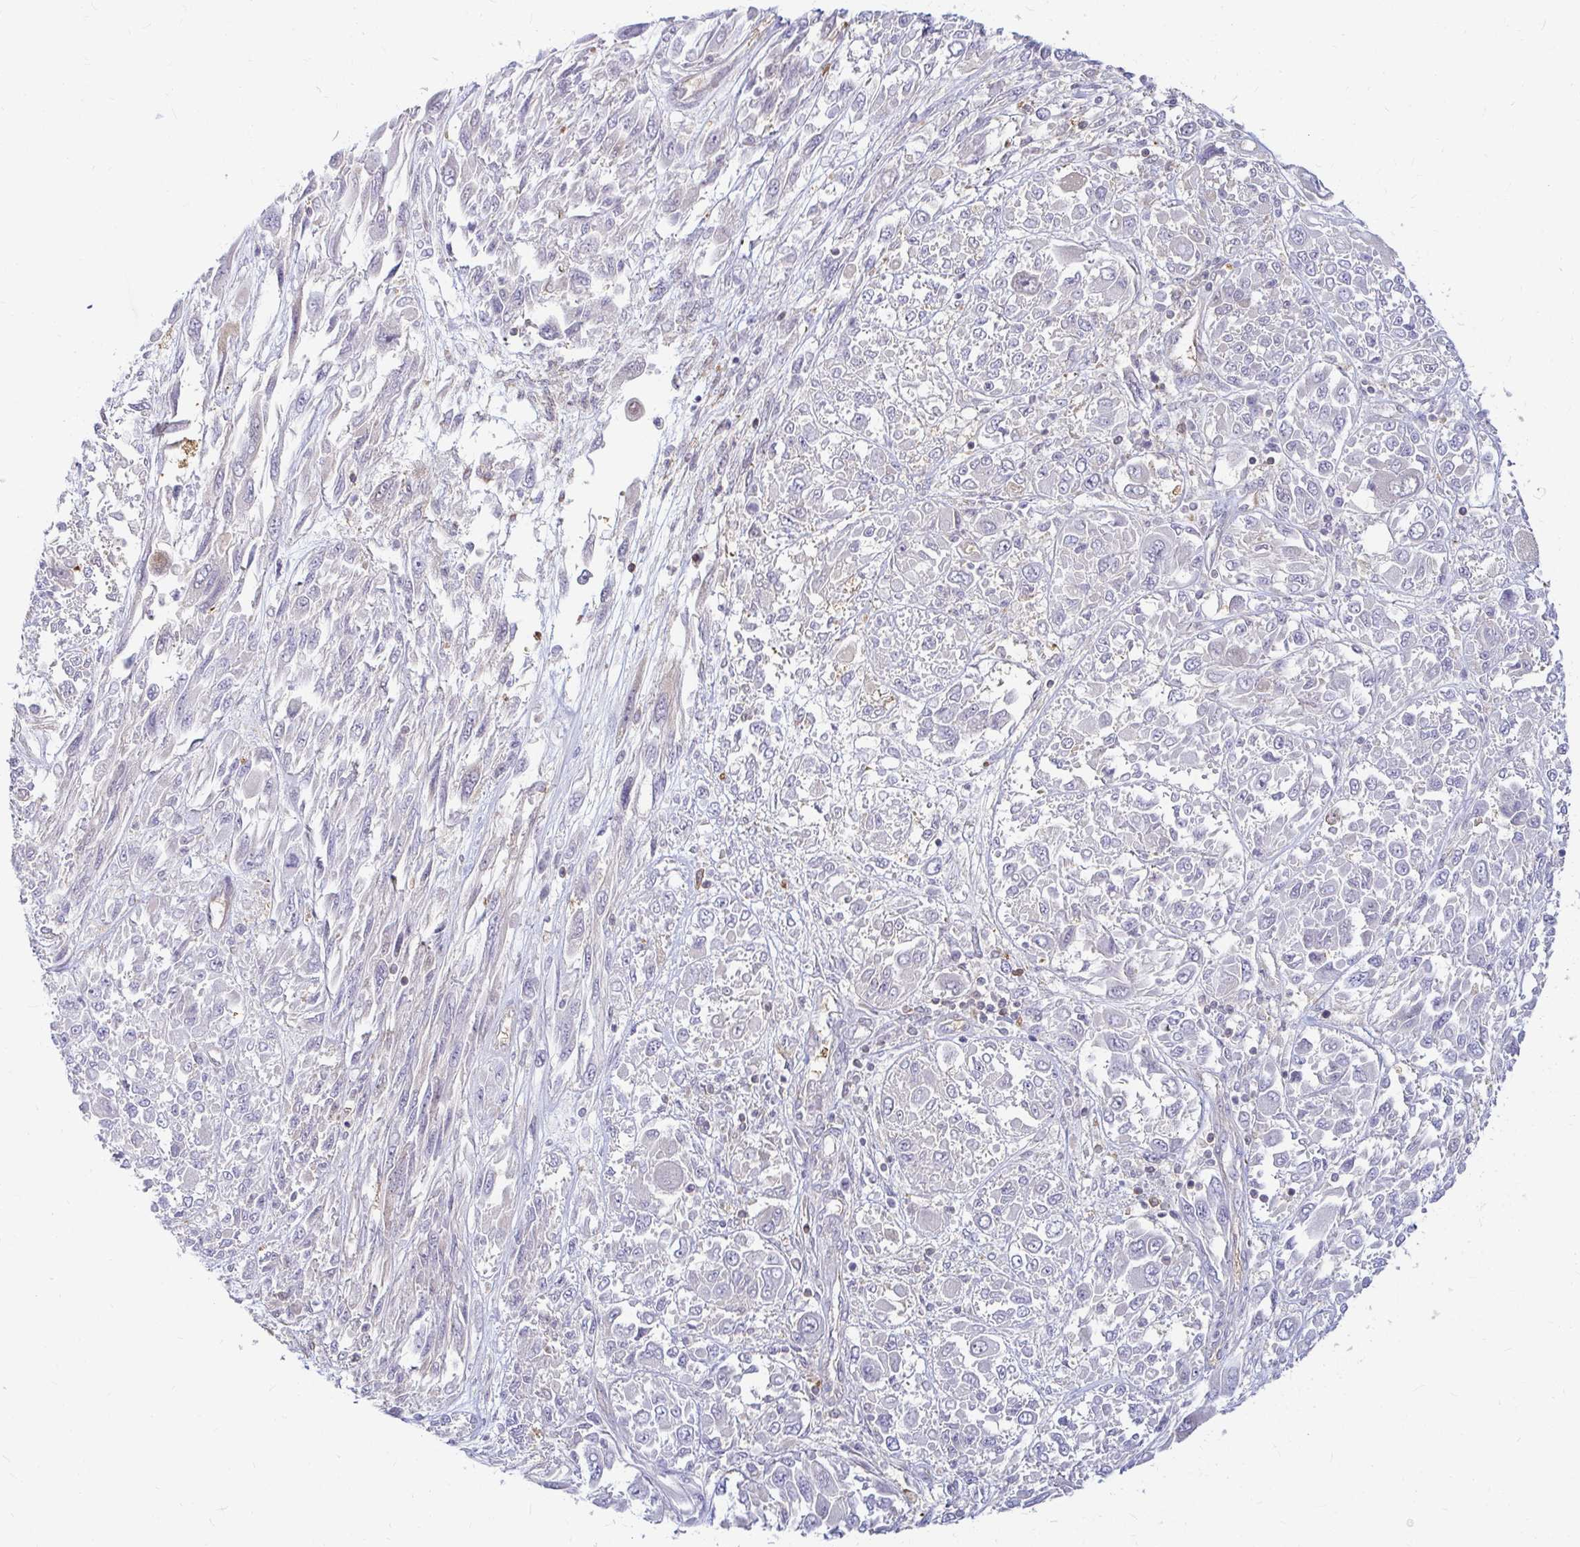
{"staining": {"intensity": "negative", "quantity": "none", "location": "none"}, "tissue": "melanoma", "cell_type": "Tumor cells", "image_type": "cancer", "snomed": [{"axis": "morphology", "description": "Malignant melanoma, NOS"}, {"axis": "topography", "description": "Skin"}], "caption": "Tumor cells are negative for brown protein staining in malignant melanoma.", "gene": "CAST", "patient": {"sex": "female", "age": 91}}